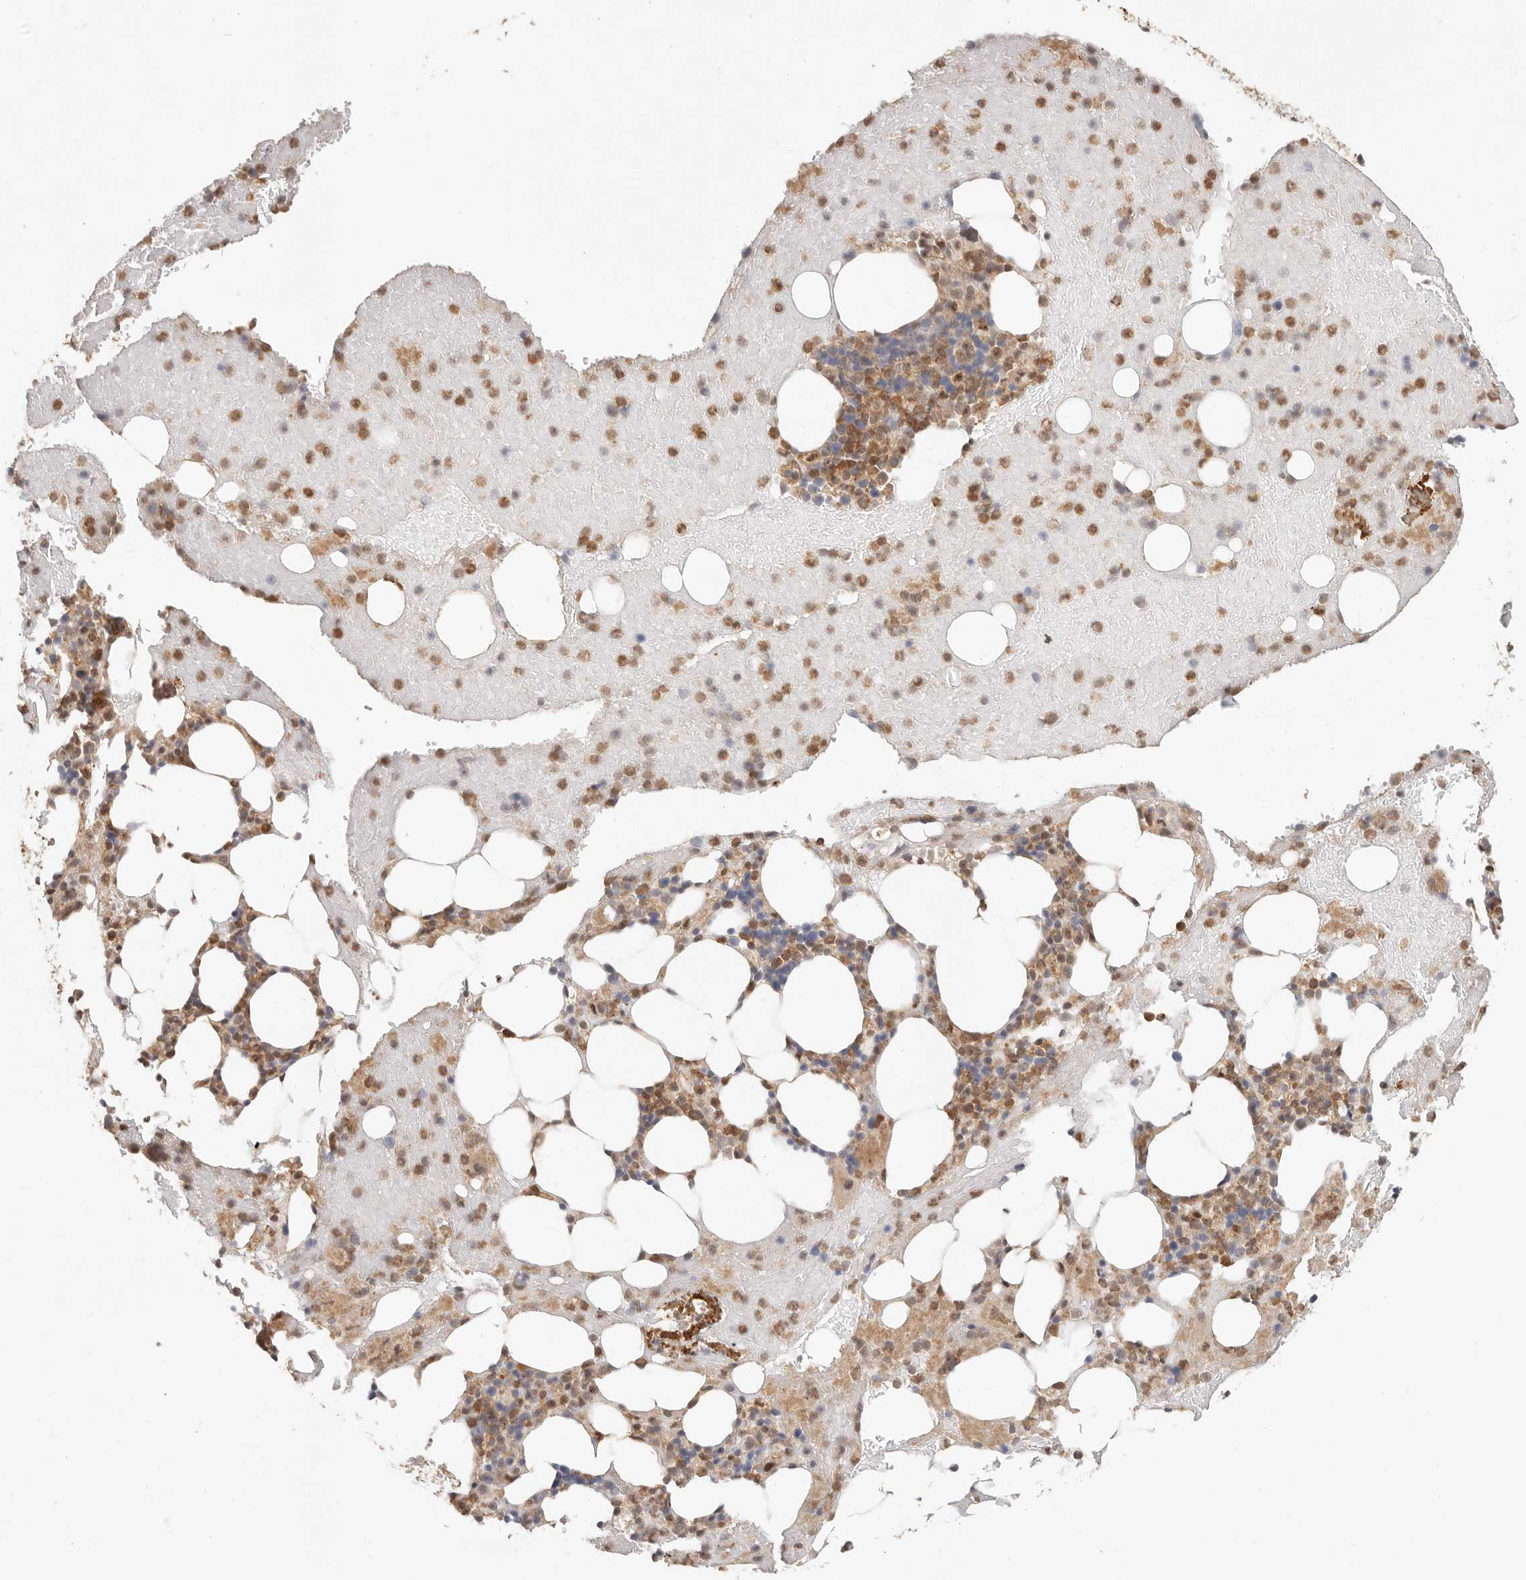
{"staining": {"intensity": "moderate", "quantity": ">75%", "location": "cytoplasmic/membranous,nuclear"}, "tissue": "bone marrow", "cell_type": "Hematopoietic cells", "image_type": "normal", "snomed": [{"axis": "morphology", "description": "Normal tissue, NOS"}, {"axis": "topography", "description": "Bone marrow"}], "caption": "Immunohistochemical staining of benign human bone marrow displays medium levels of moderate cytoplasmic/membranous,nuclear expression in approximately >75% of hematopoietic cells.", "gene": "HEXD", "patient": {"sex": "female", "age": 54}}